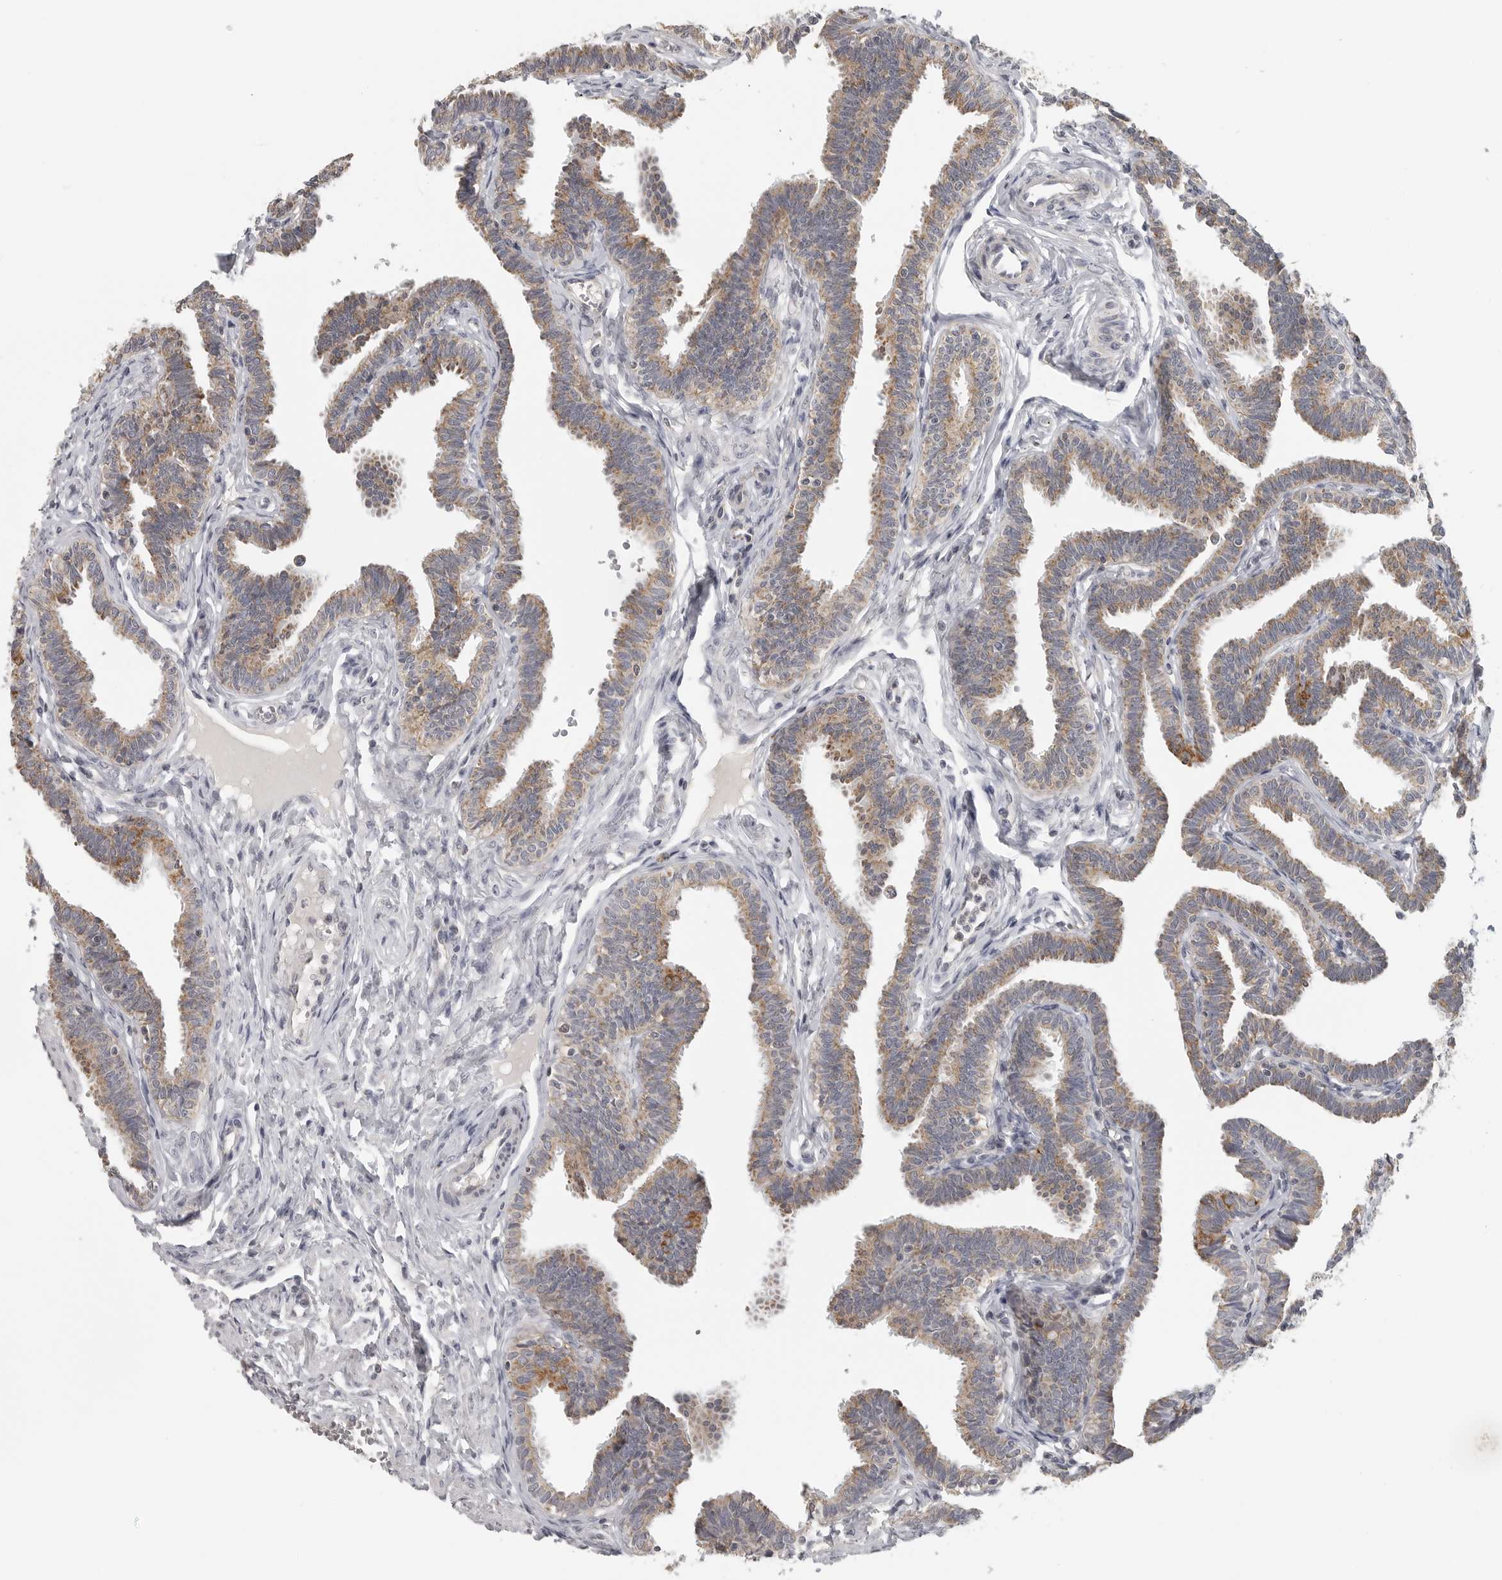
{"staining": {"intensity": "moderate", "quantity": ">75%", "location": "cytoplasmic/membranous"}, "tissue": "fallopian tube", "cell_type": "Glandular cells", "image_type": "normal", "snomed": [{"axis": "morphology", "description": "Normal tissue, NOS"}, {"axis": "topography", "description": "Fallopian tube"}, {"axis": "topography", "description": "Ovary"}], "caption": "Approximately >75% of glandular cells in benign human fallopian tube reveal moderate cytoplasmic/membranous protein expression as visualized by brown immunohistochemical staining.", "gene": "RXFP3", "patient": {"sex": "female", "age": 23}}